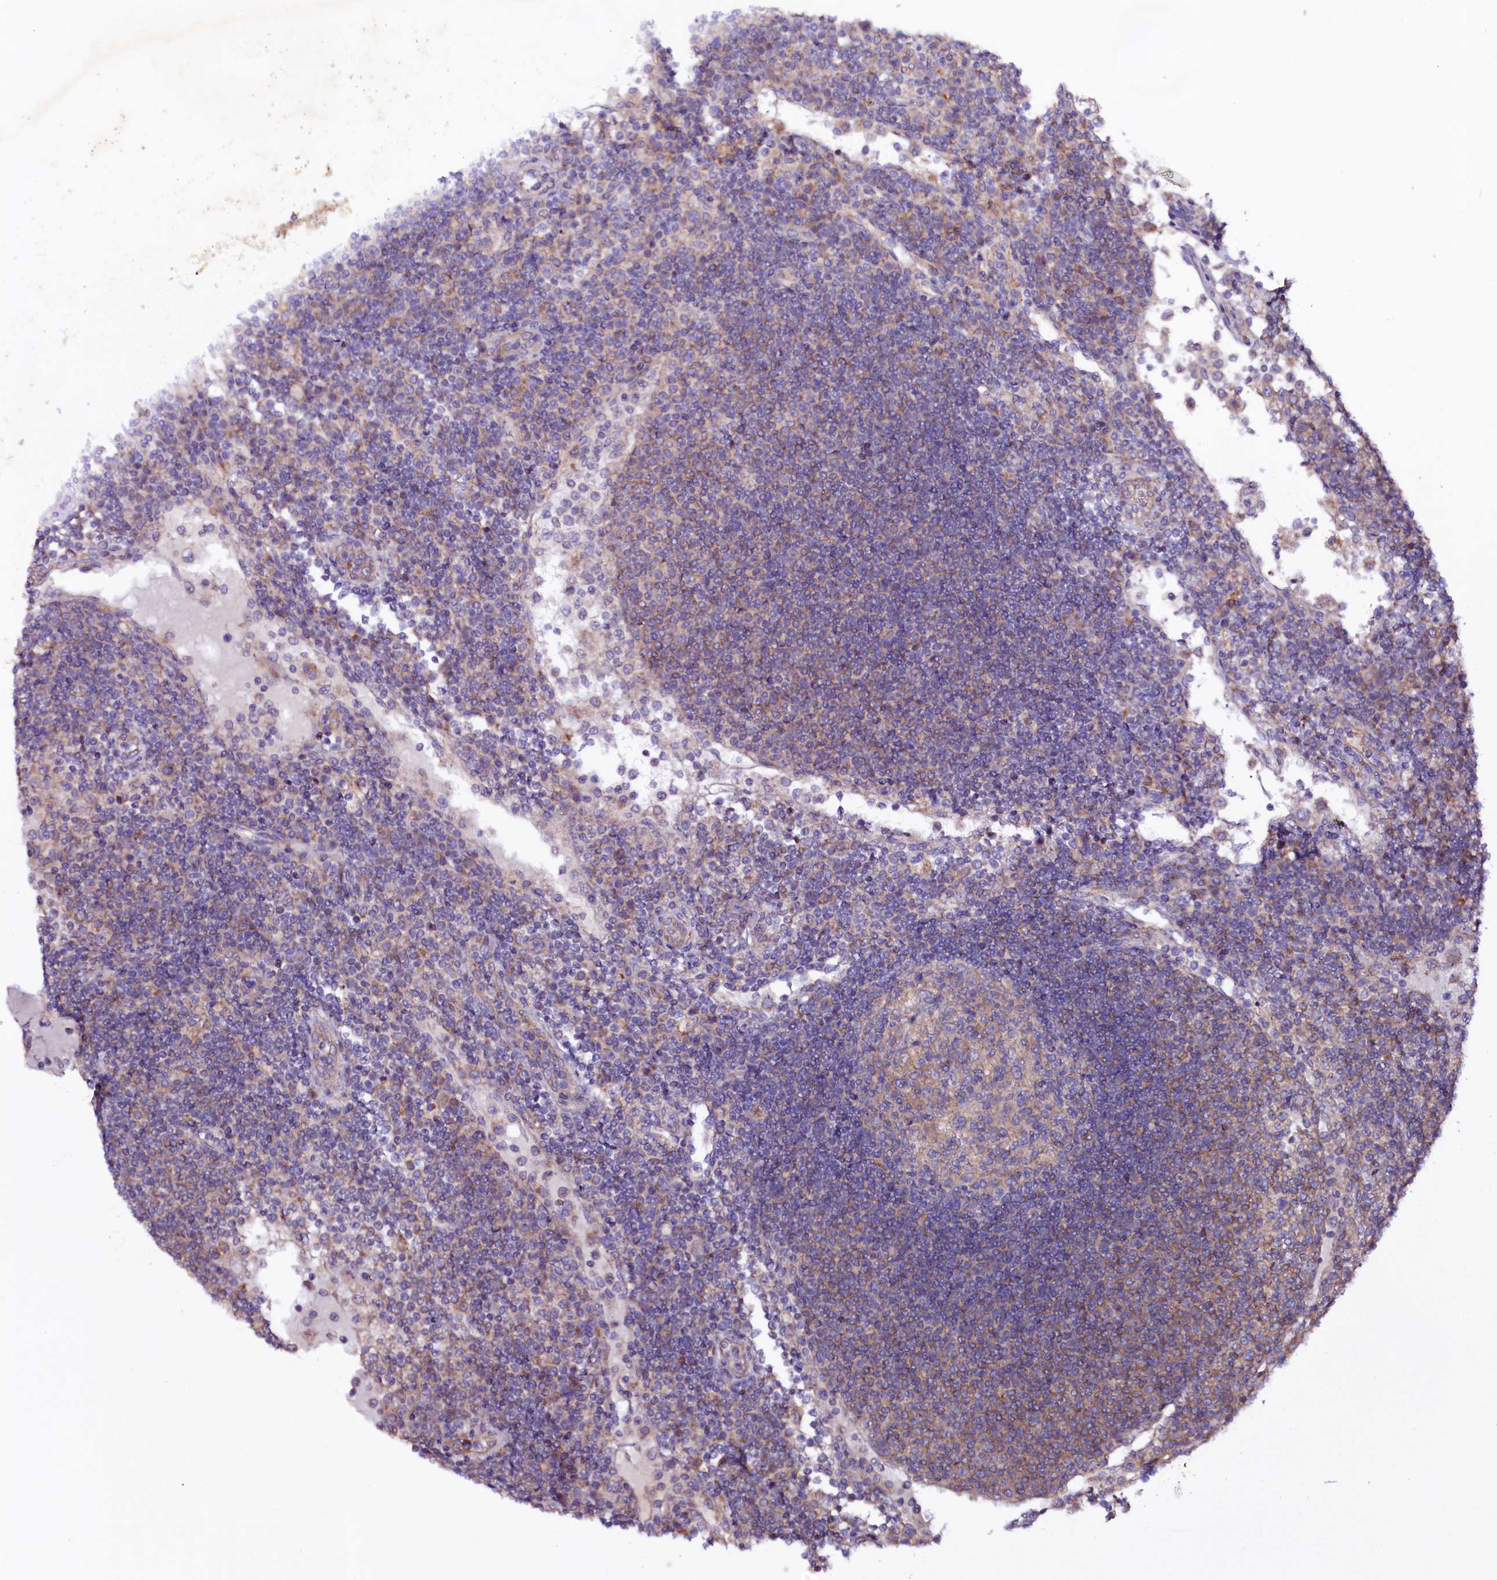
{"staining": {"intensity": "weak", "quantity": "25%-75%", "location": "cytoplasmic/membranous"}, "tissue": "lymph node", "cell_type": "Germinal center cells", "image_type": "normal", "snomed": [{"axis": "morphology", "description": "Normal tissue, NOS"}, {"axis": "topography", "description": "Lymph node"}], "caption": "A brown stain labels weak cytoplasmic/membranous expression of a protein in germinal center cells of normal lymph node. (IHC, brightfield microscopy, high magnification).", "gene": "CEP295", "patient": {"sex": "female", "age": 53}}